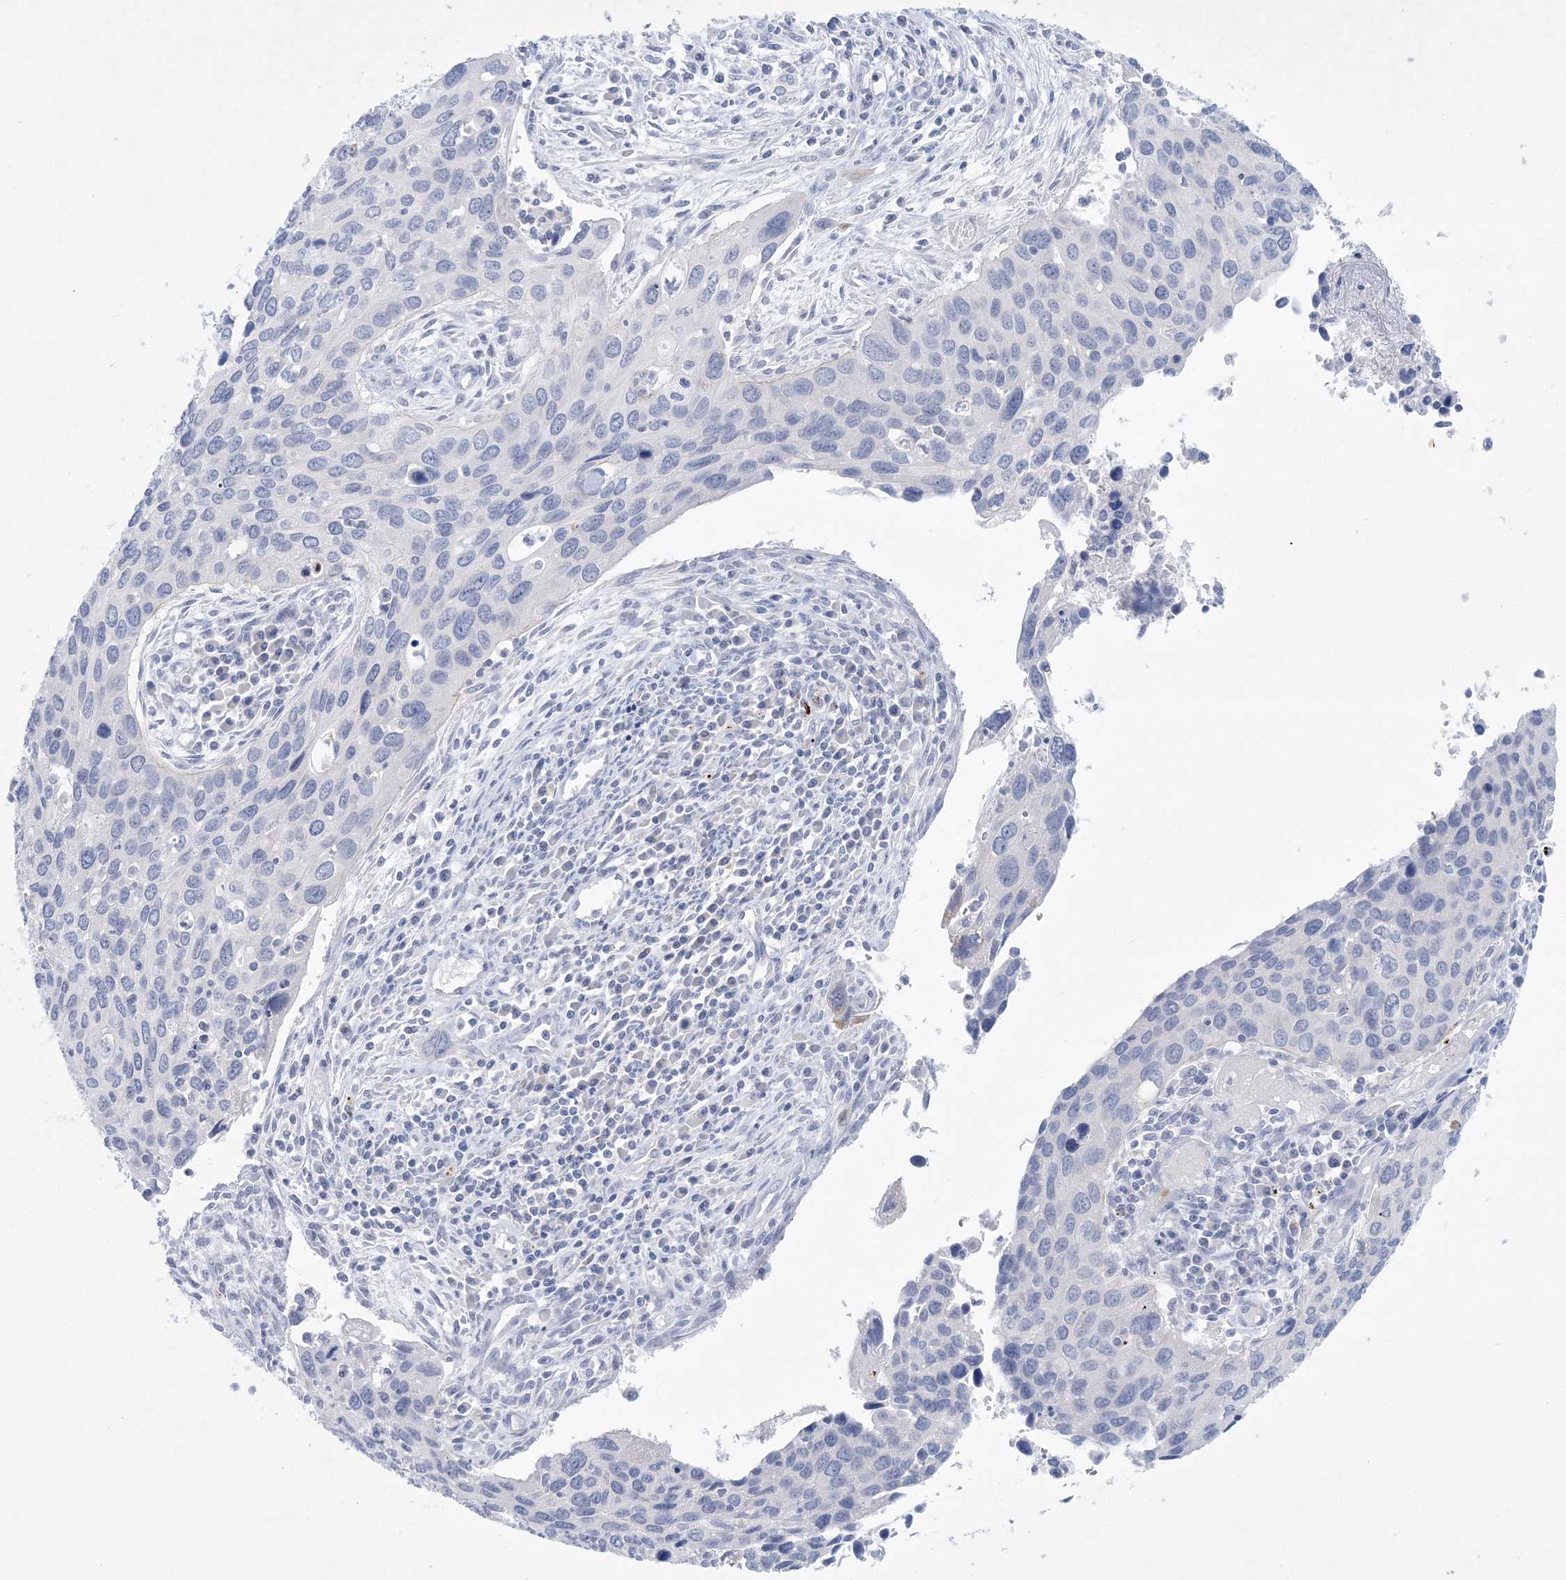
{"staining": {"intensity": "negative", "quantity": "none", "location": "none"}, "tissue": "cervical cancer", "cell_type": "Tumor cells", "image_type": "cancer", "snomed": [{"axis": "morphology", "description": "Squamous cell carcinoma, NOS"}, {"axis": "topography", "description": "Cervix"}], "caption": "Immunohistochemical staining of cervical squamous cell carcinoma reveals no significant positivity in tumor cells.", "gene": "GABRG1", "patient": {"sex": "female", "age": 55}}